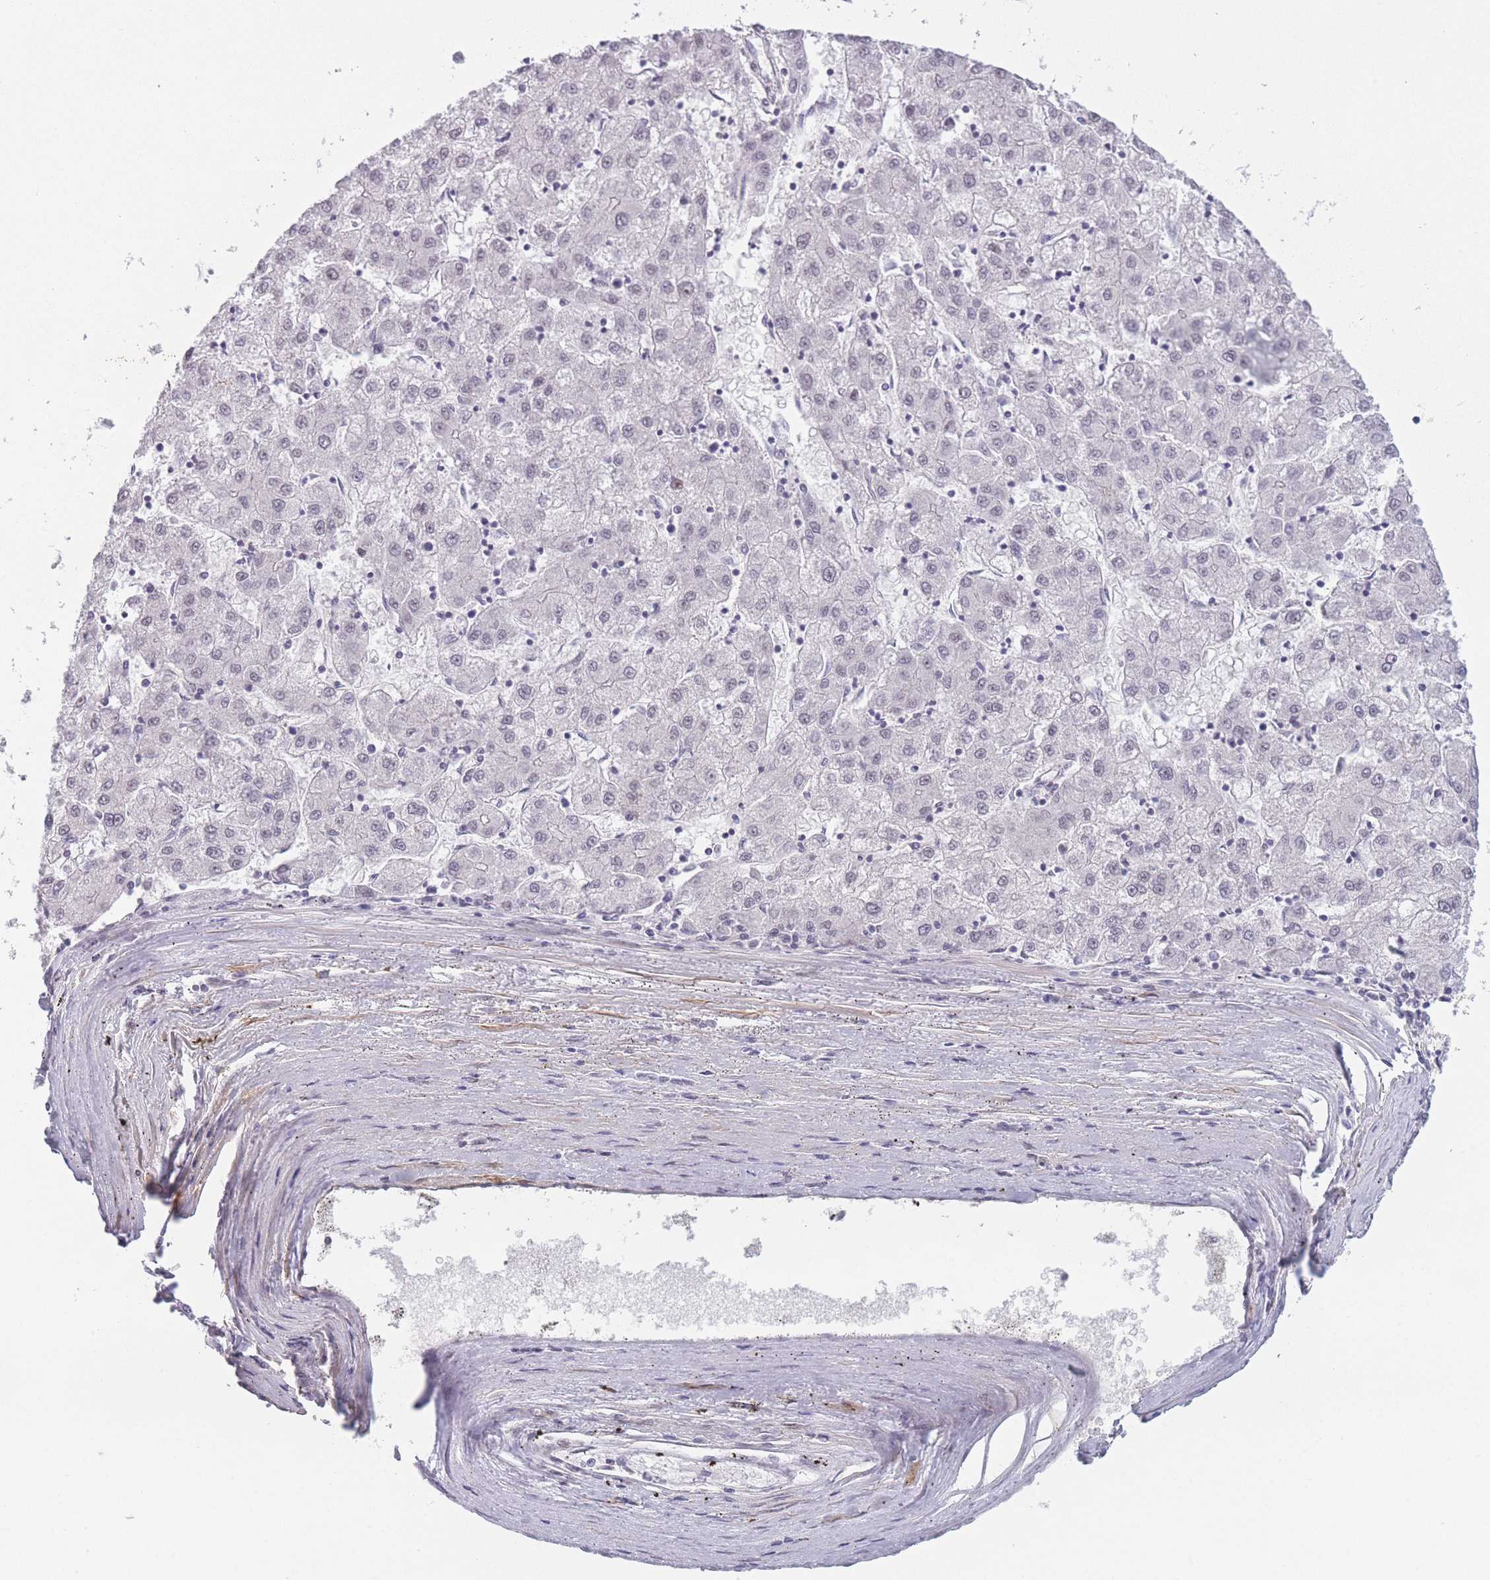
{"staining": {"intensity": "negative", "quantity": "none", "location": "none"}, "tissue": "liver cancer", "cell_type": "Tumor cells", "image_type": "cancer", "snomed": [{"axis": "morphology", "description": "Carcinoma, Hepatocellular, NOS"}, {"axis": "topography", "description": "Liver"}], "caption": "The IHC image has no significant staining in tumor cells of liver cancer (hepatocellular carcinoma) tissue.", "gene": "SIN3B", "patient": {"sex": "male", "age": 72}}